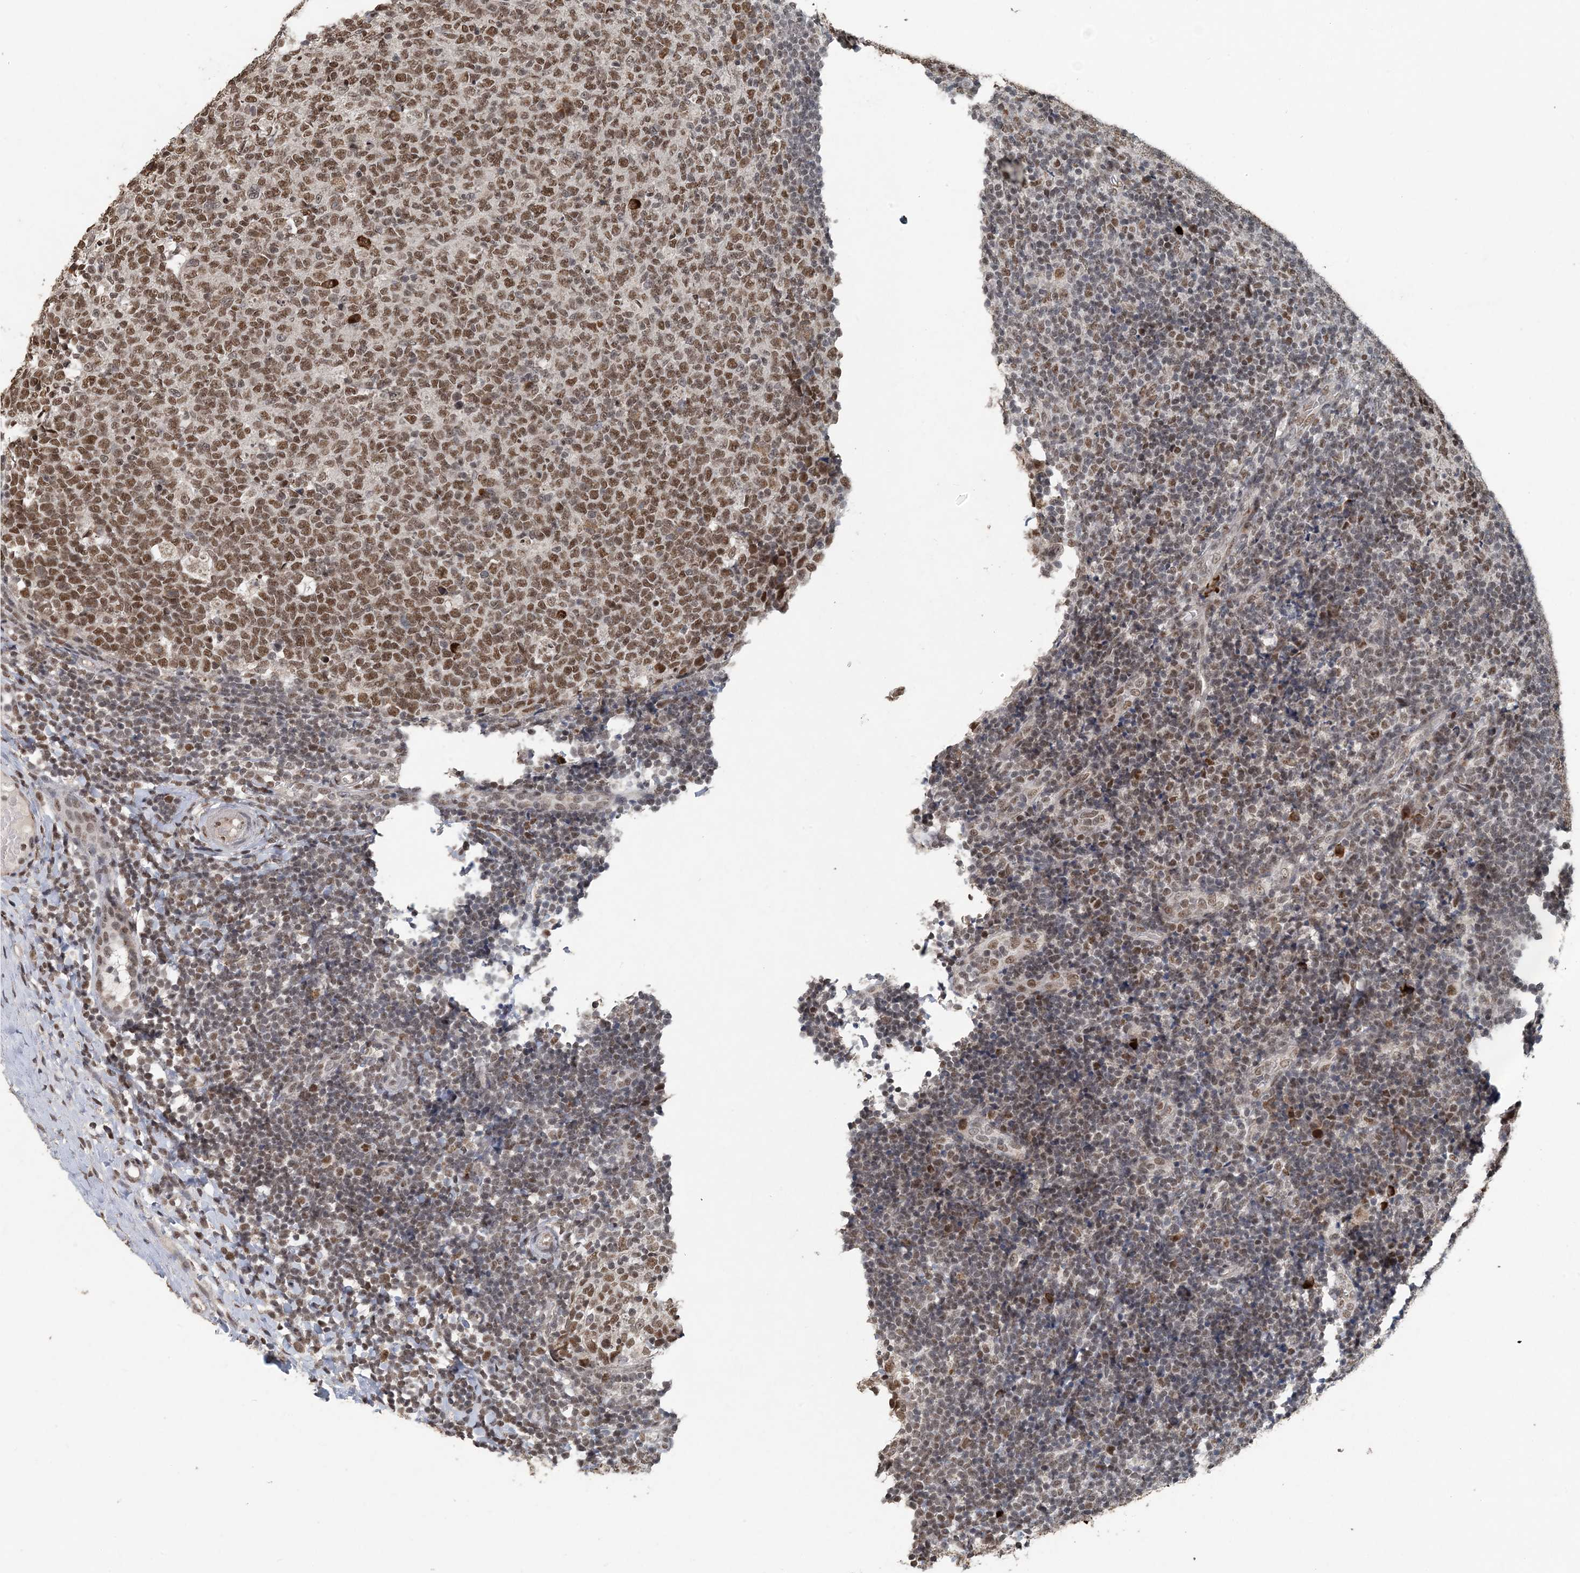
{"staining": {"intensity": "moderate", "quantity": ">75%", "location": "nuclear"}, "tissue": "tonsil", "cell_type": "Germinal center cells", "image_type": "normal", "snomed": [{"axis": "morphology", "description": "Normal tissue, NOS"}, {"axis": "topography", "description": "Tonsil"}], "caption": "Immunohistochemical staining of benign tonsil shows moderate nuclear protein positivity in approximately >75% of germinal center cells.", "gene": "MBD2", "patient": {"sex": "female", "age": 19}}